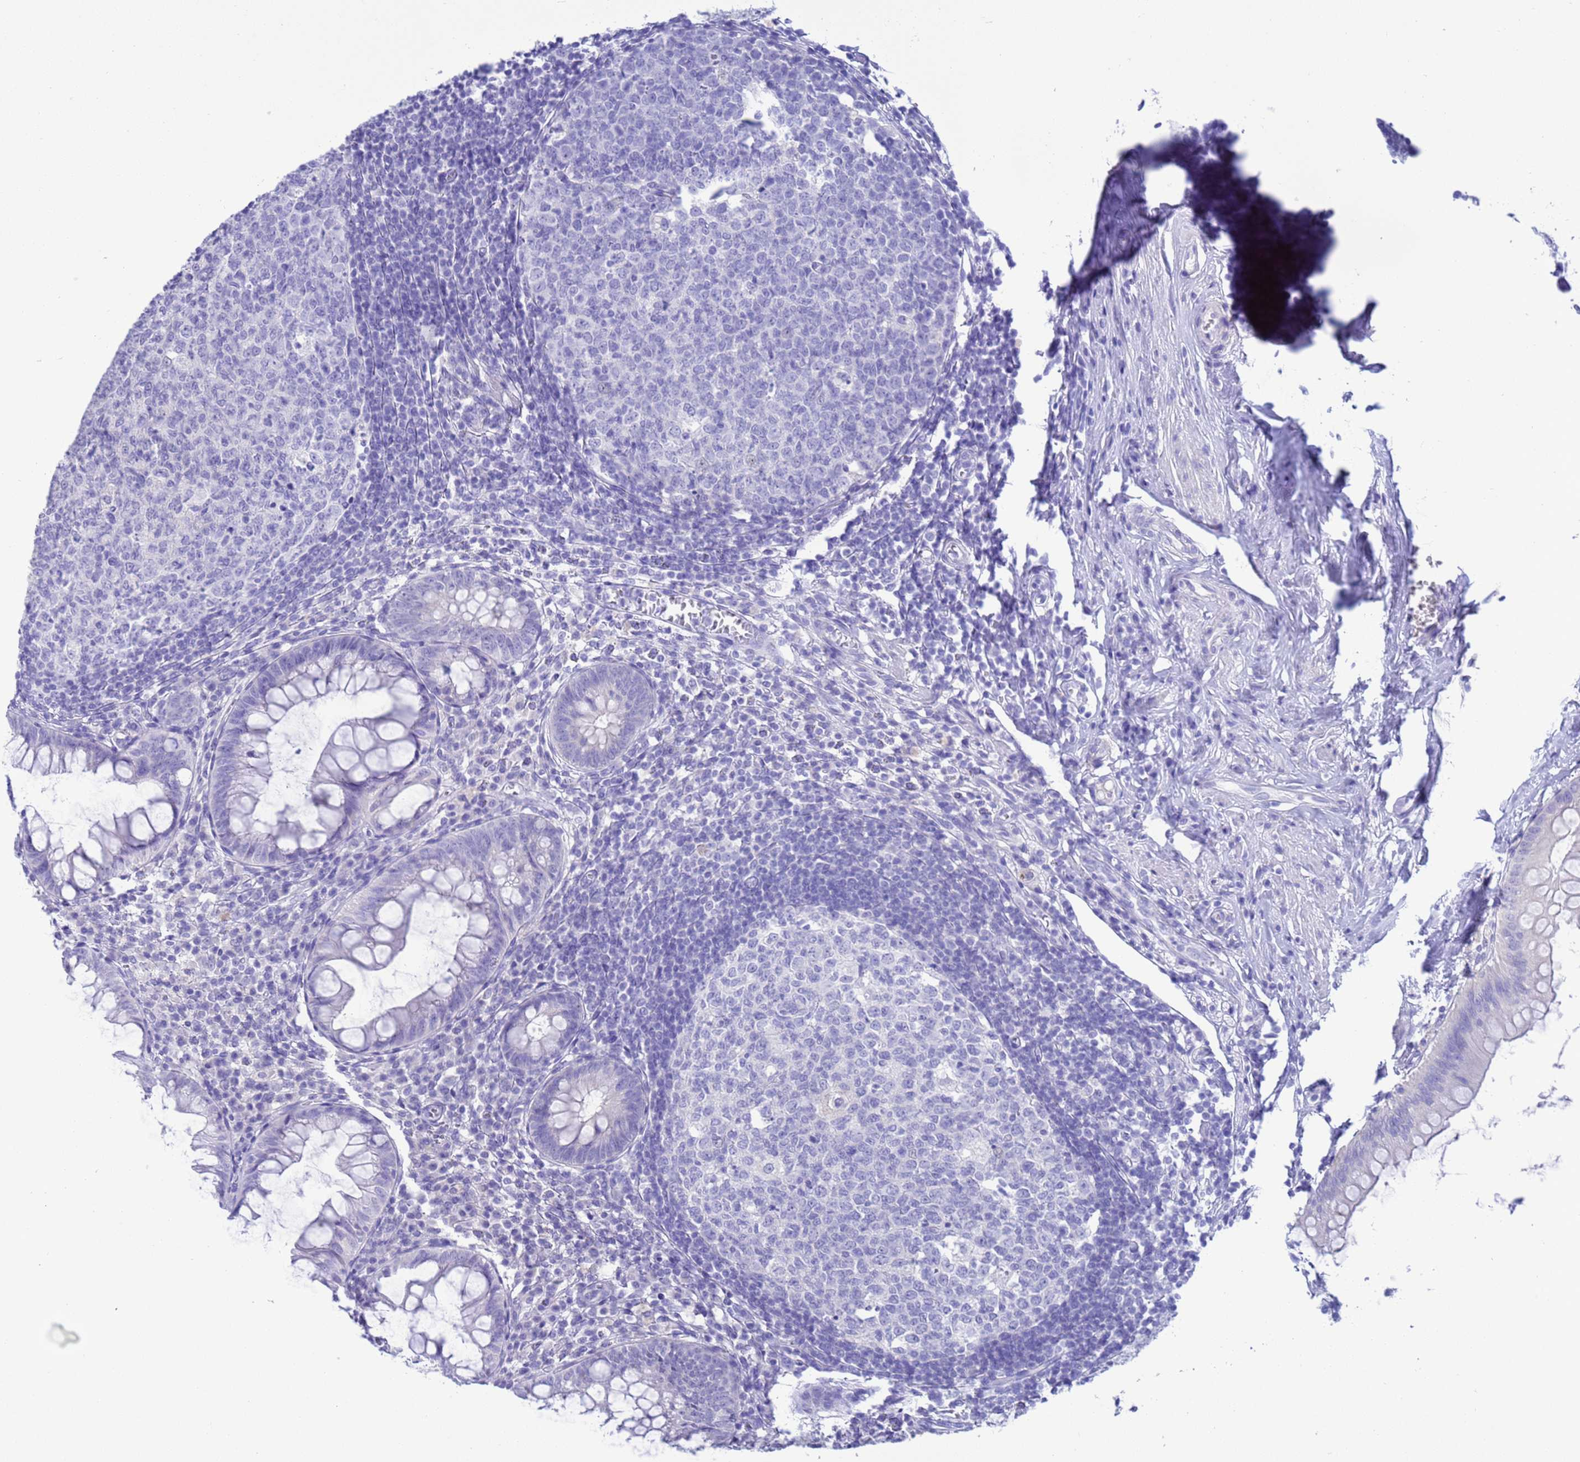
{"staining": {"intensity": "negative", "quantity": "none", "location": "none"}, "tissue": "appendix", "cell_type": "Glandular cells", "image_type": "normal", "snomed": [{"axis": "morphology", "description": "Normal tissue, NOS"}, {"axis": "topography", "description": "Appendix"}], "caption": "Appendix was stained to show a protein in brown. There is no significant staining in glandular cells. (DAB (3,3'-diaminobenzidine) immunohistochemistry (IHC) visualized using brightfield microscopy, high magnification).", "gene": "GSTM1", "patient": {"sex": "male", "age": 56}}